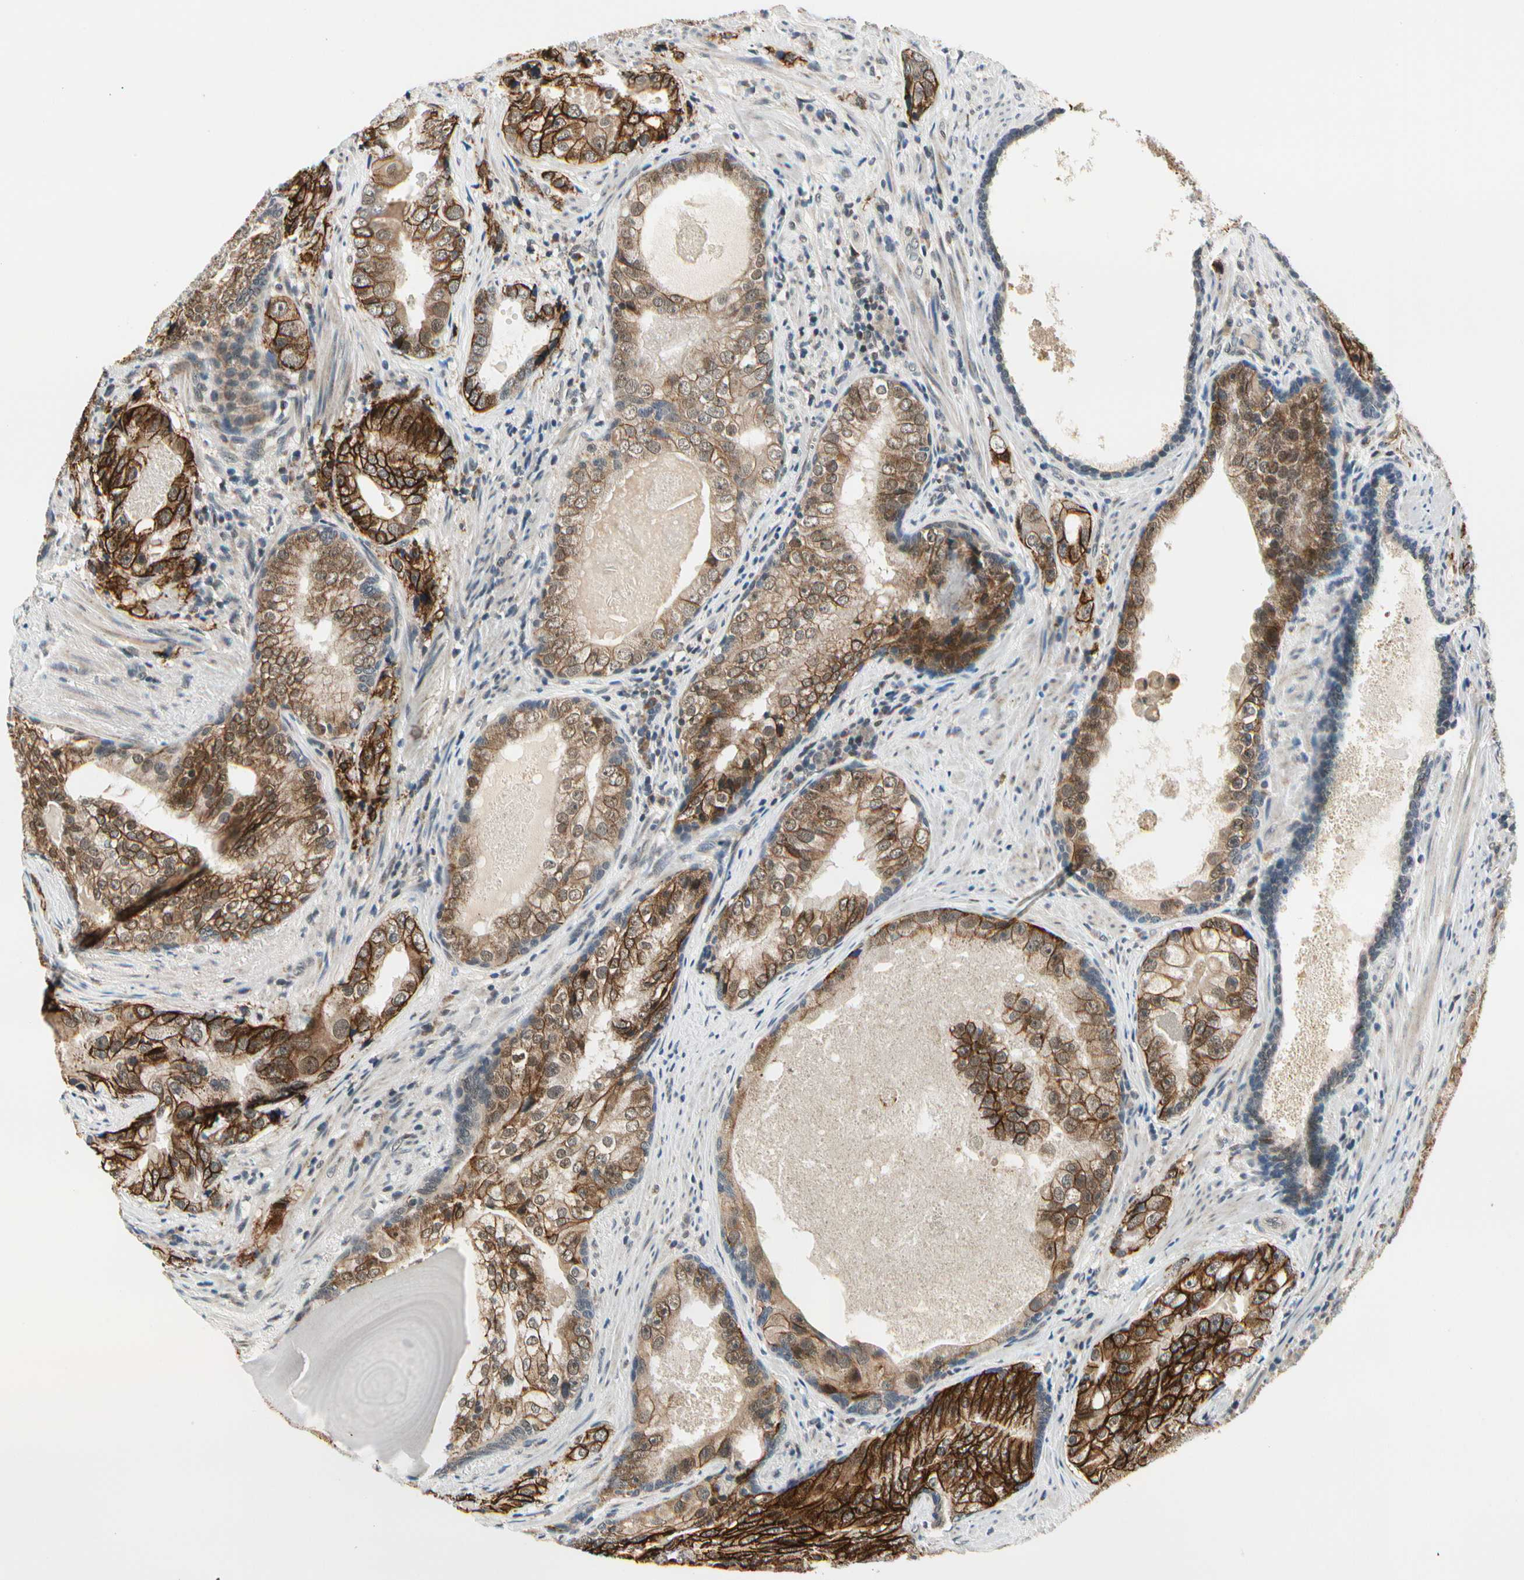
{"staining": {"intensity": "strong", "quantity": ">75%", "location": "cytoplasmic/membranous"}, "tissue": "prostate cancer", "cell_type": "Tumor cells", "image_type": "cancer", "snomed": [{"axis": "morphology", "description": "Adenocarcinoma, High grade"}, {"axis": "topography", "description": "Prostate"}], "caption": "IHC (DAB) staining of human adenocarcinoma (high-grade) (prostate) reveals strong cytoplasmic/membranous protein staining in about >75% of tumor cells.", "gene": "PDK2", "patient": {"sex": "male", "age": 66}}